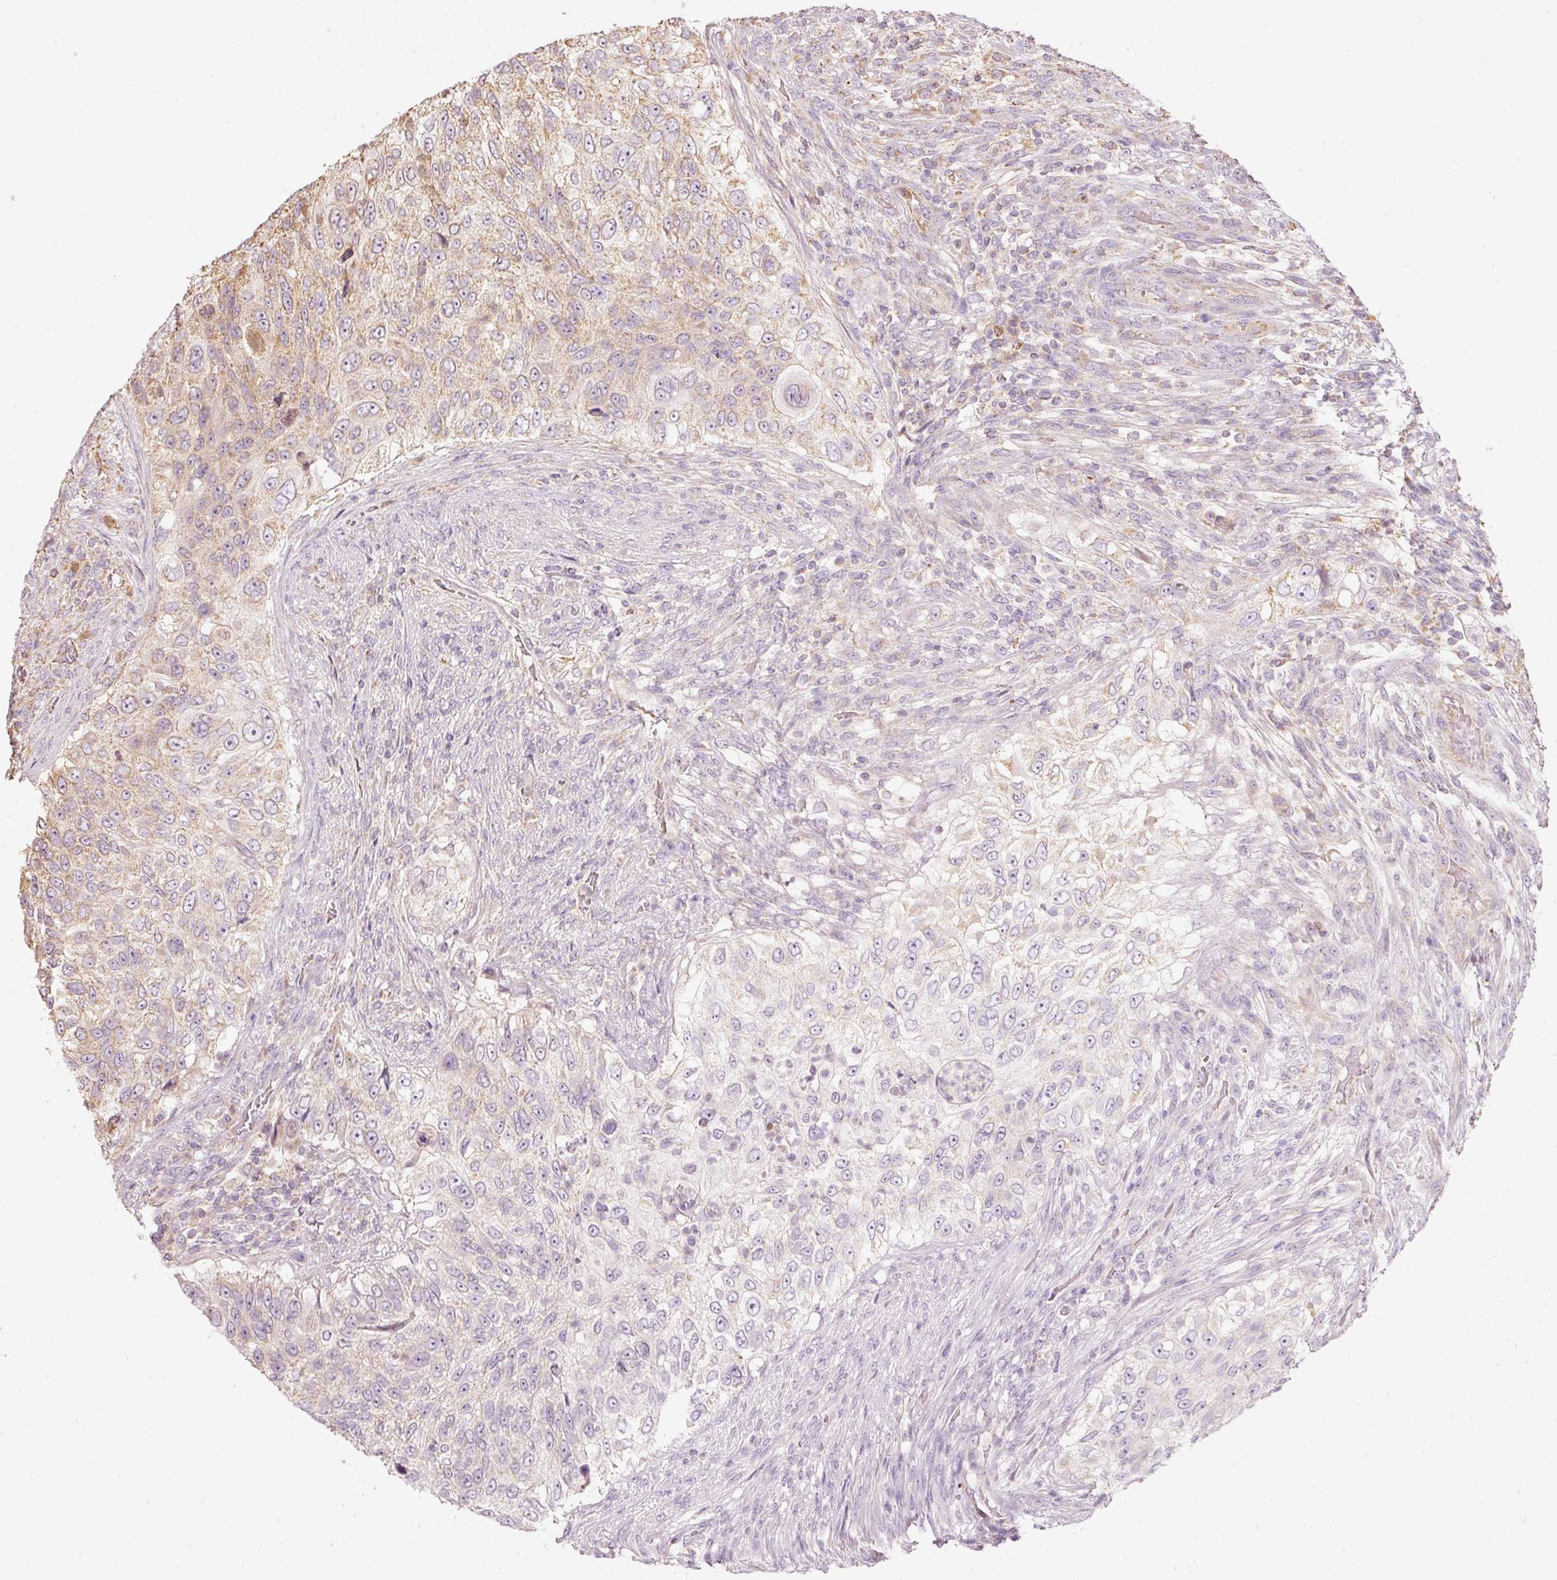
{"staining": {"intensity": "weak", "quantity": "25%-75%", "location": "cytoplasmic/membranous"}, "tissue": "urothelial cancer", "cell_type": "Tumor cells", "image_type": "cancer", "snomed": [{"axis": "morphology", "description": "Urothelial carcinoma, High grade"}, {"axis": "topography", "description": "Urinary bladder"}], "caption": "Immunohistochemical staining of human urothelial cancer demonstrates low levels of weak cytoplasmic/membranous positivity in about 25%-75% of tumor cells.", "gene": "PSENEN", "patient": {"sex": "female", "age": 60}}